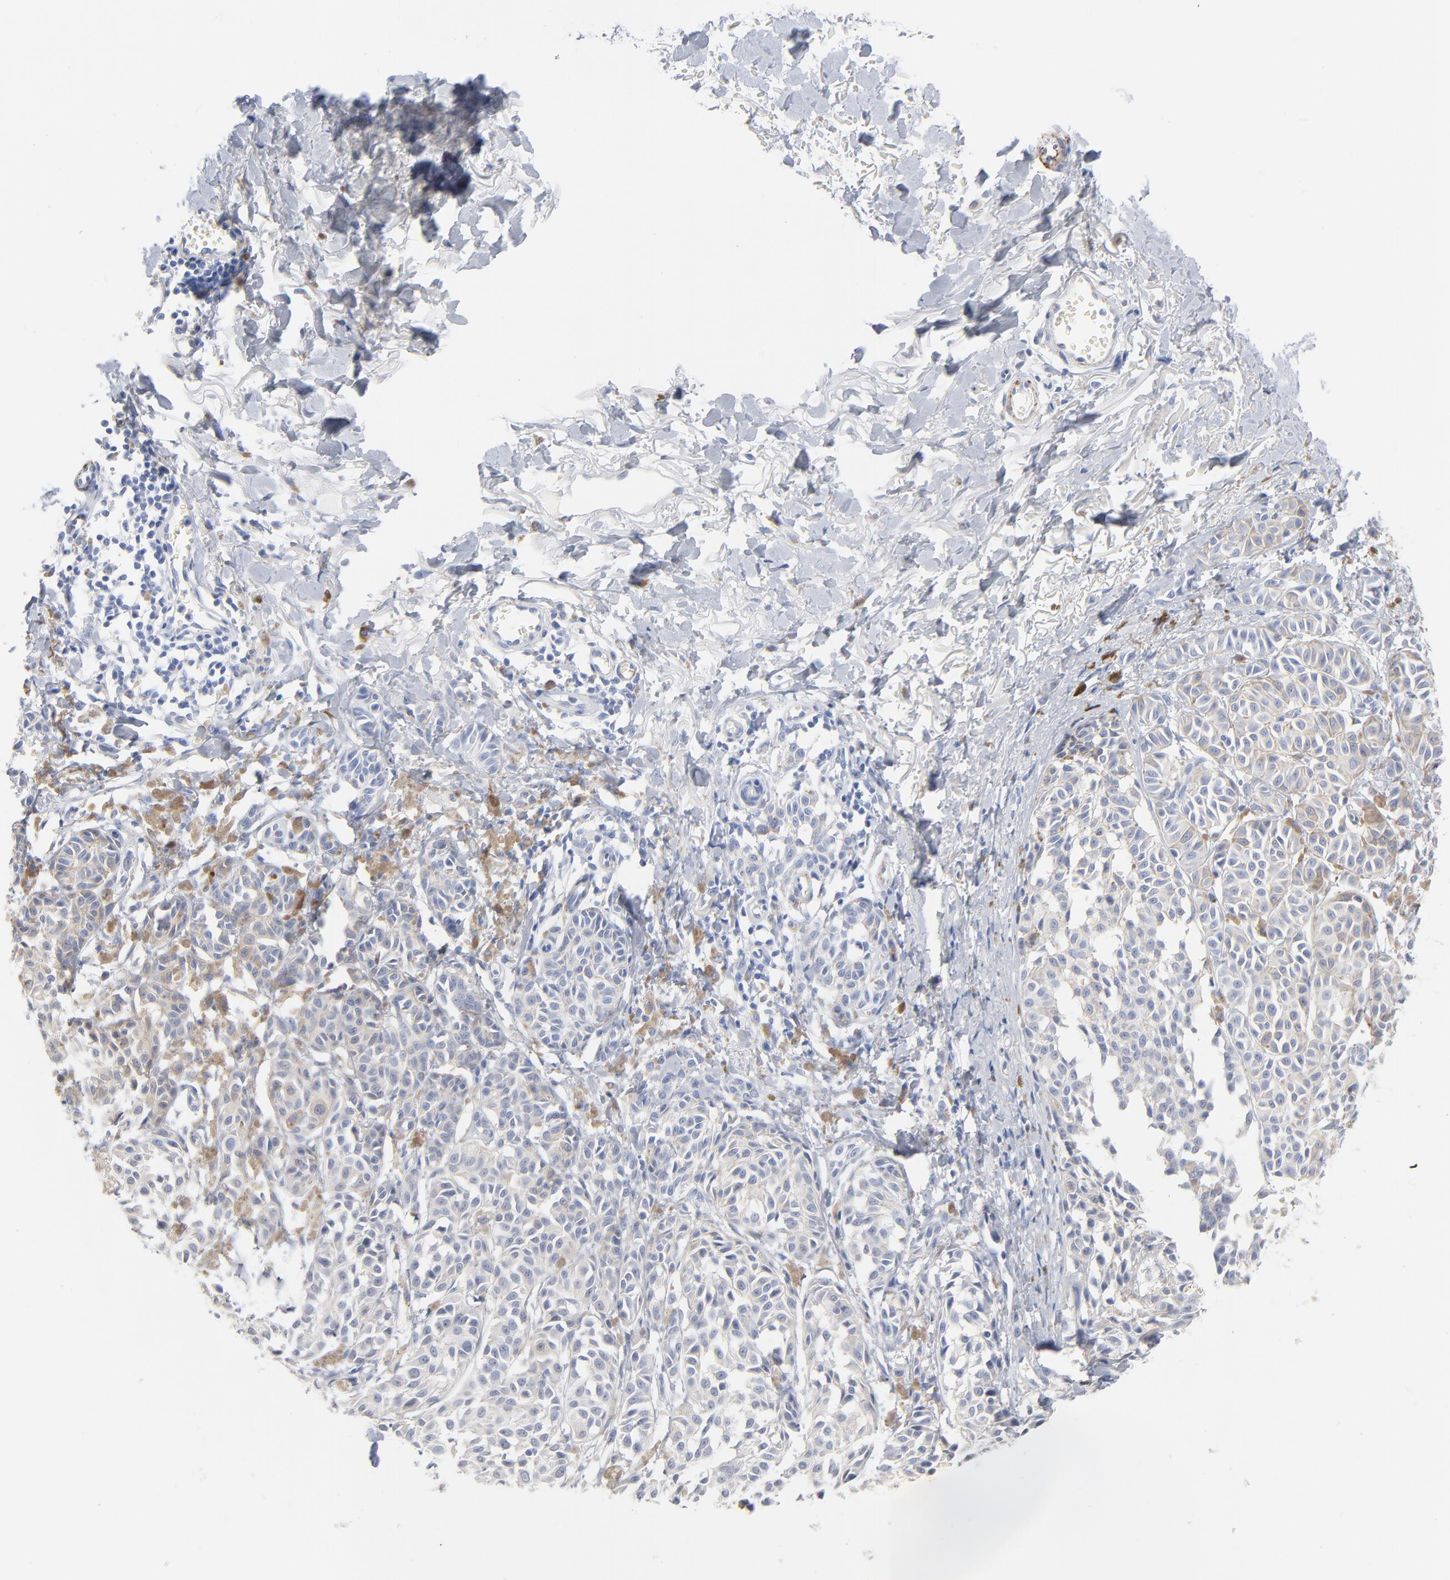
{"staining": {"intensity": "negative", "quantity": "none", "location": "none"}, "tissue": "melanoma", "cell_type": "Tumor cells", "image_type": "cancer", "snomed": [{"axis": "morphology", "description": "Malignant melanoma, NOS"}, {"axis": "topography", "description": "Skin"}], "caption": "Protein analysis of malignant melanoma displays no significant positivity in tumor cells.", "gene": "AGTR1", "patient": {"sex": "male", "age": 76}}